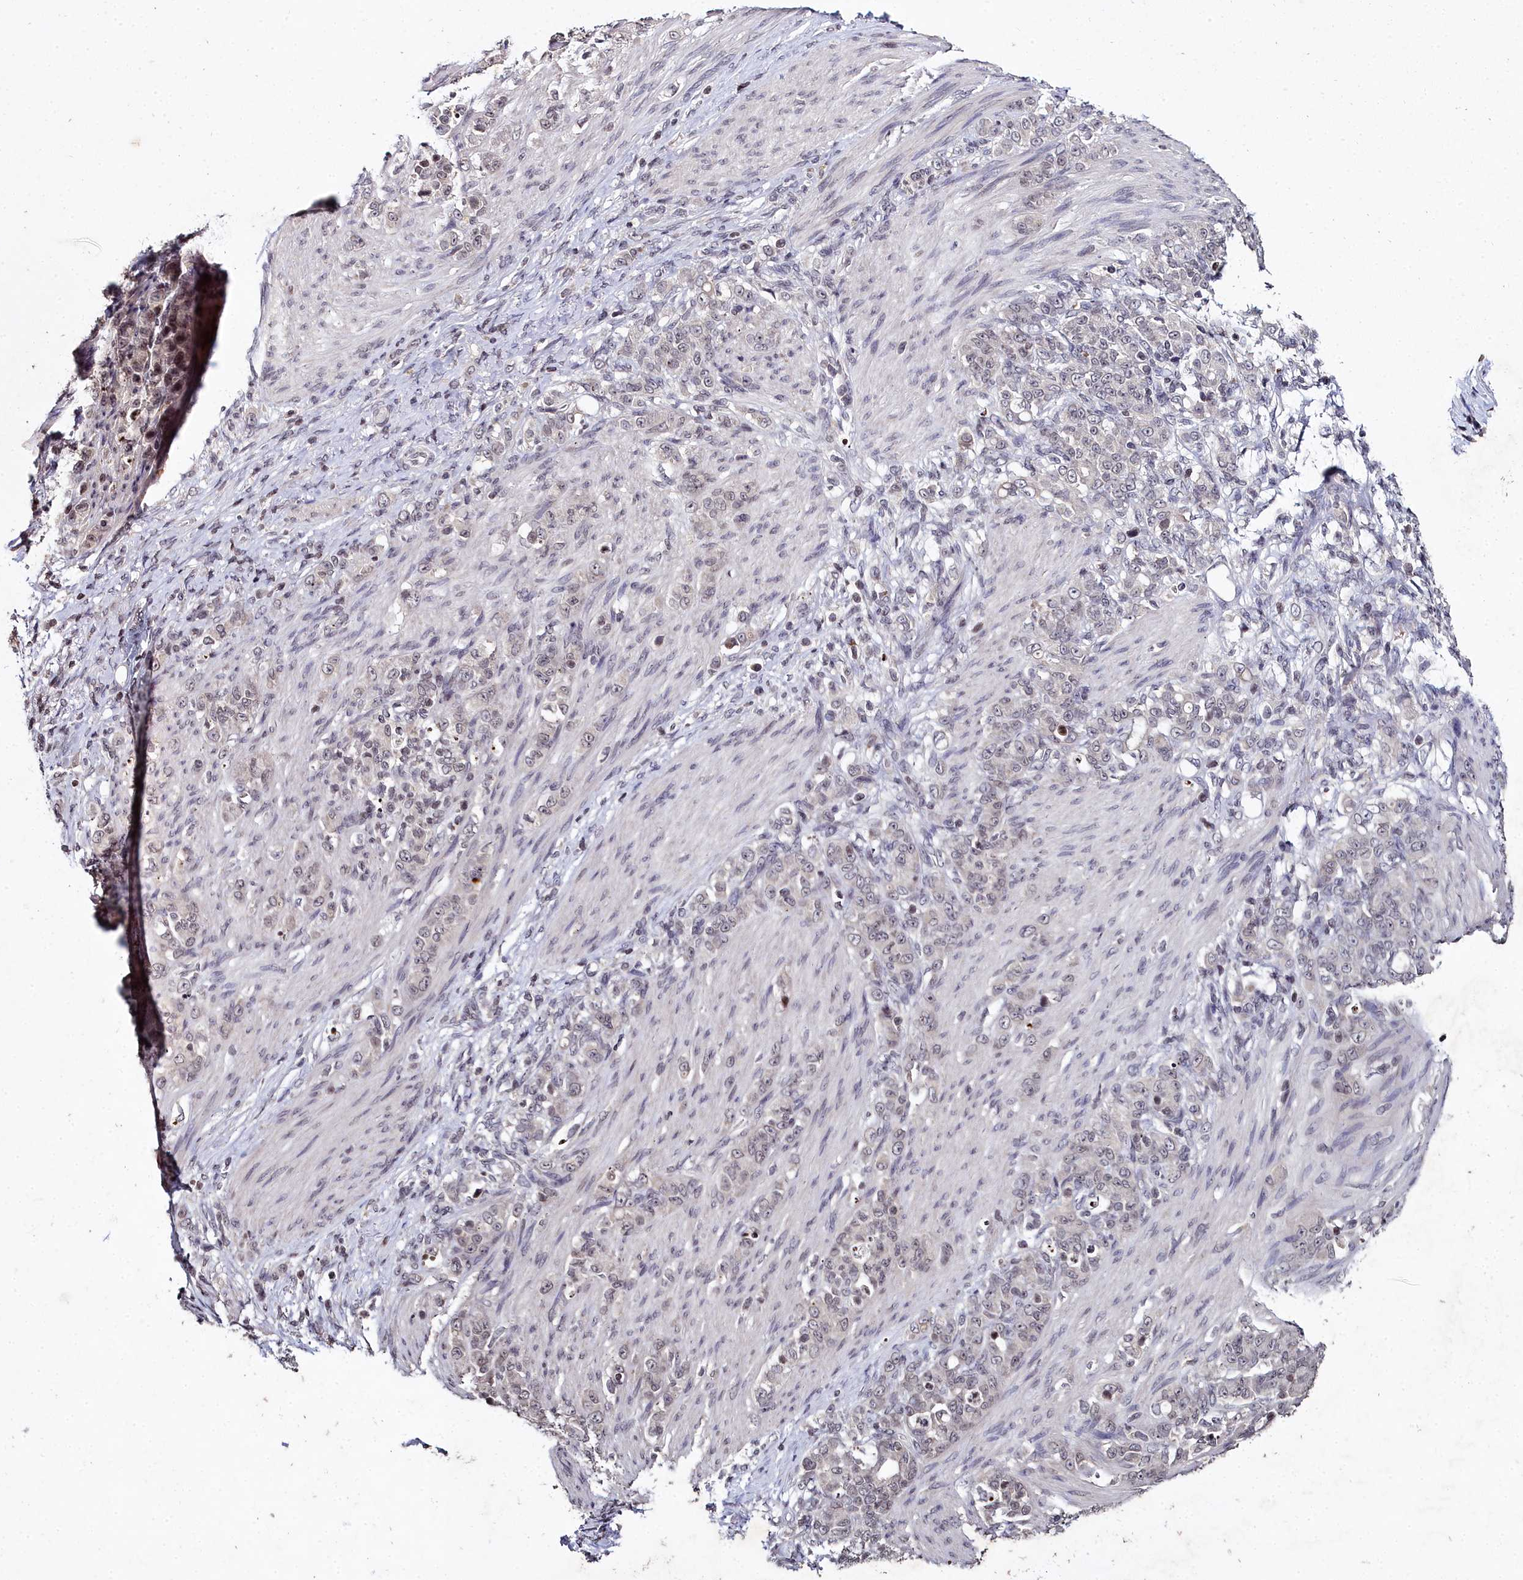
{"staining": {"intensity": "weak", "quantity": "<25%", "location": "nuclear"}, "tissue": "stomach cancer", "cell_type": "Tumor cells", "image_type": "cancer", "snomed": [{"axis": "morphology", "description": "Adenocarcinoma, NOS"}, {"axis": "topography", "description": "Stomach"}], "caption": "A high-resolution image shows IHC staining of stomach cancer (adenocarcinoma), which displays no significant staining in tumor cells.", "gene": "FZD4", "patient": {"sex": "female", "age": 79}}